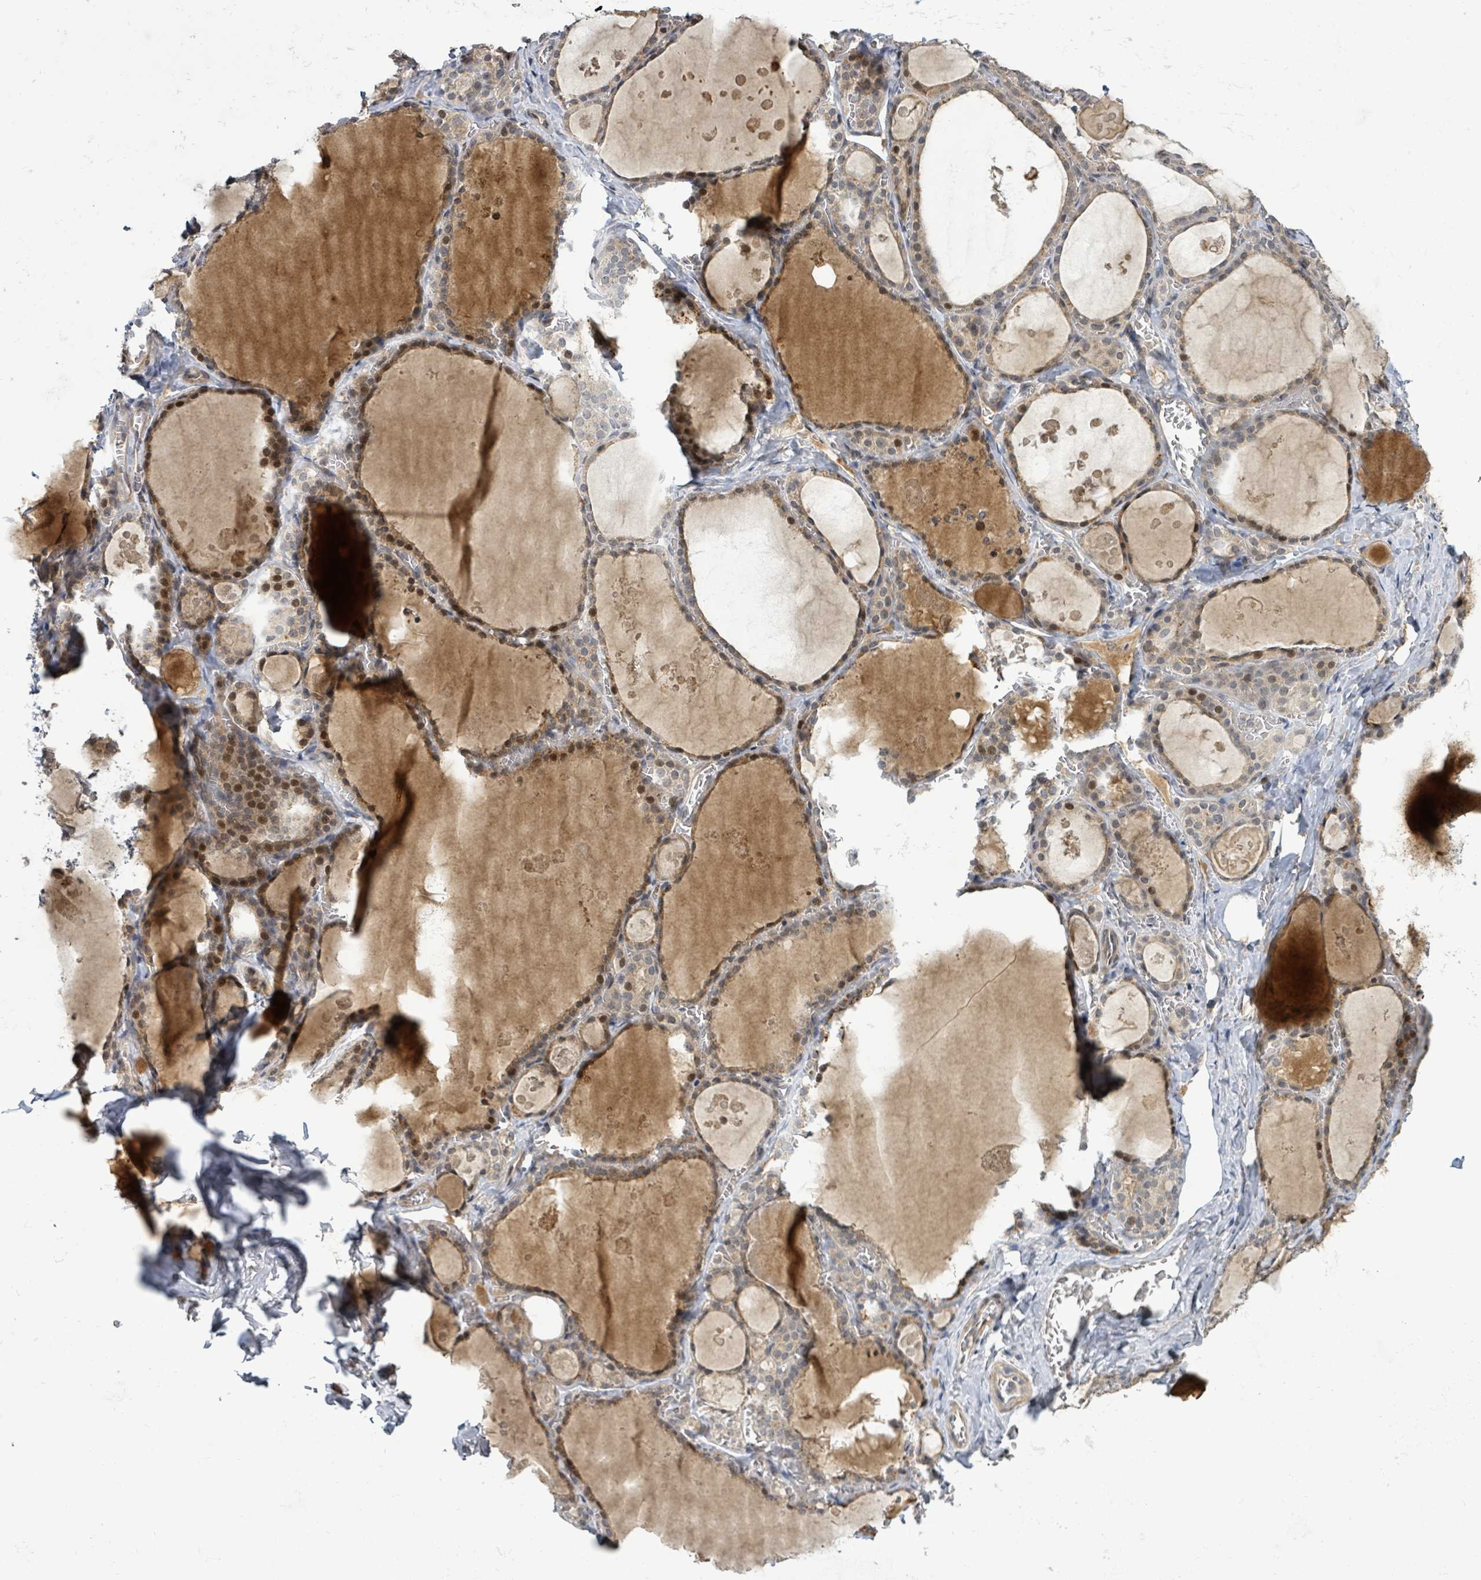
{"staining": {"intensity": "moderate", "quantity": ">75%", "location": "cytoplasmic/membranous,nuclear"}, "tissue": "thyroid gland", "cell_type": "Glandular cells", "image_type": "normal", "snomed": [{"axis": "morphology", "description": "Normal tissue, NOS"}, {"axis": "topography", "description": "Thyroid gland"}], "caption": "Immunohistochemical staining of normal human thyroid gland shows >75% levels of moderate cytoplasmic/membranous,nuclear protein positivity in about >75% of glandular cells. Using DAB (brown) and hematoxylin (blue) stains, captured at high magnification using brightfield microscopy.", "gene": "ITGA11", "patient": {"sex": "male", "age": 56}}